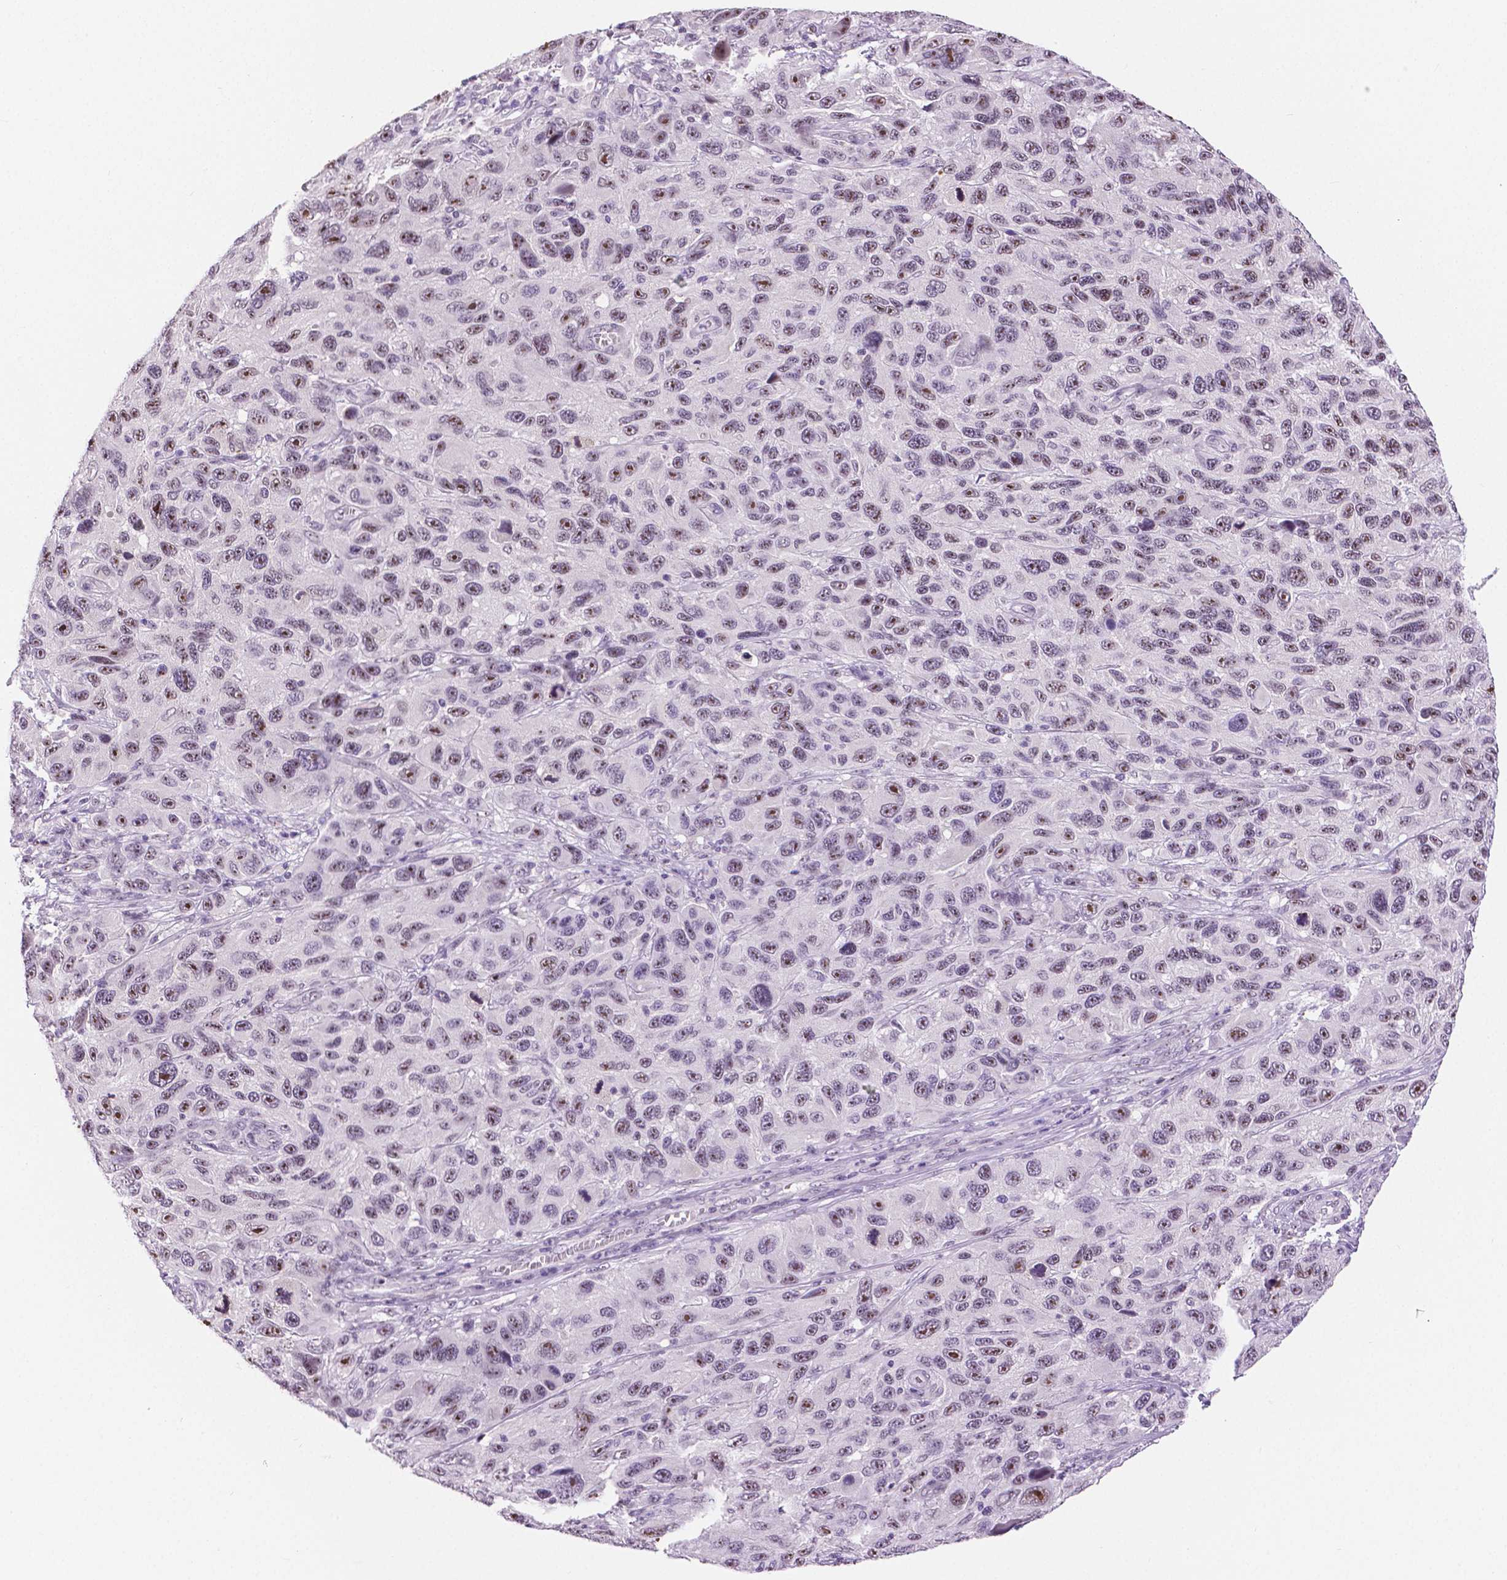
{"staining": {"intensity": "moderate", "quantity": "25%-75%", "location": "nuclear"}, "tissue": "melanoma", "cell_type": "Tumor cells", "image_type": "cancer", "snomed": [{"axis": "morphology", "description": "Malignant melanoma, NOS"}, {"axis": "topography", "description": "Skin"}], "caption": "Immunohistochemical staining of malignant melanoma exhibits moderate nuclear protein expression in approximately 25%-75% of tumor cells. Using DAB (brown) and hematoxylin (blue) stains, captured at high magnification using brightfield microscopy.", "gene": "NHP2", "patient": {"sex": "male", "age": 53}}